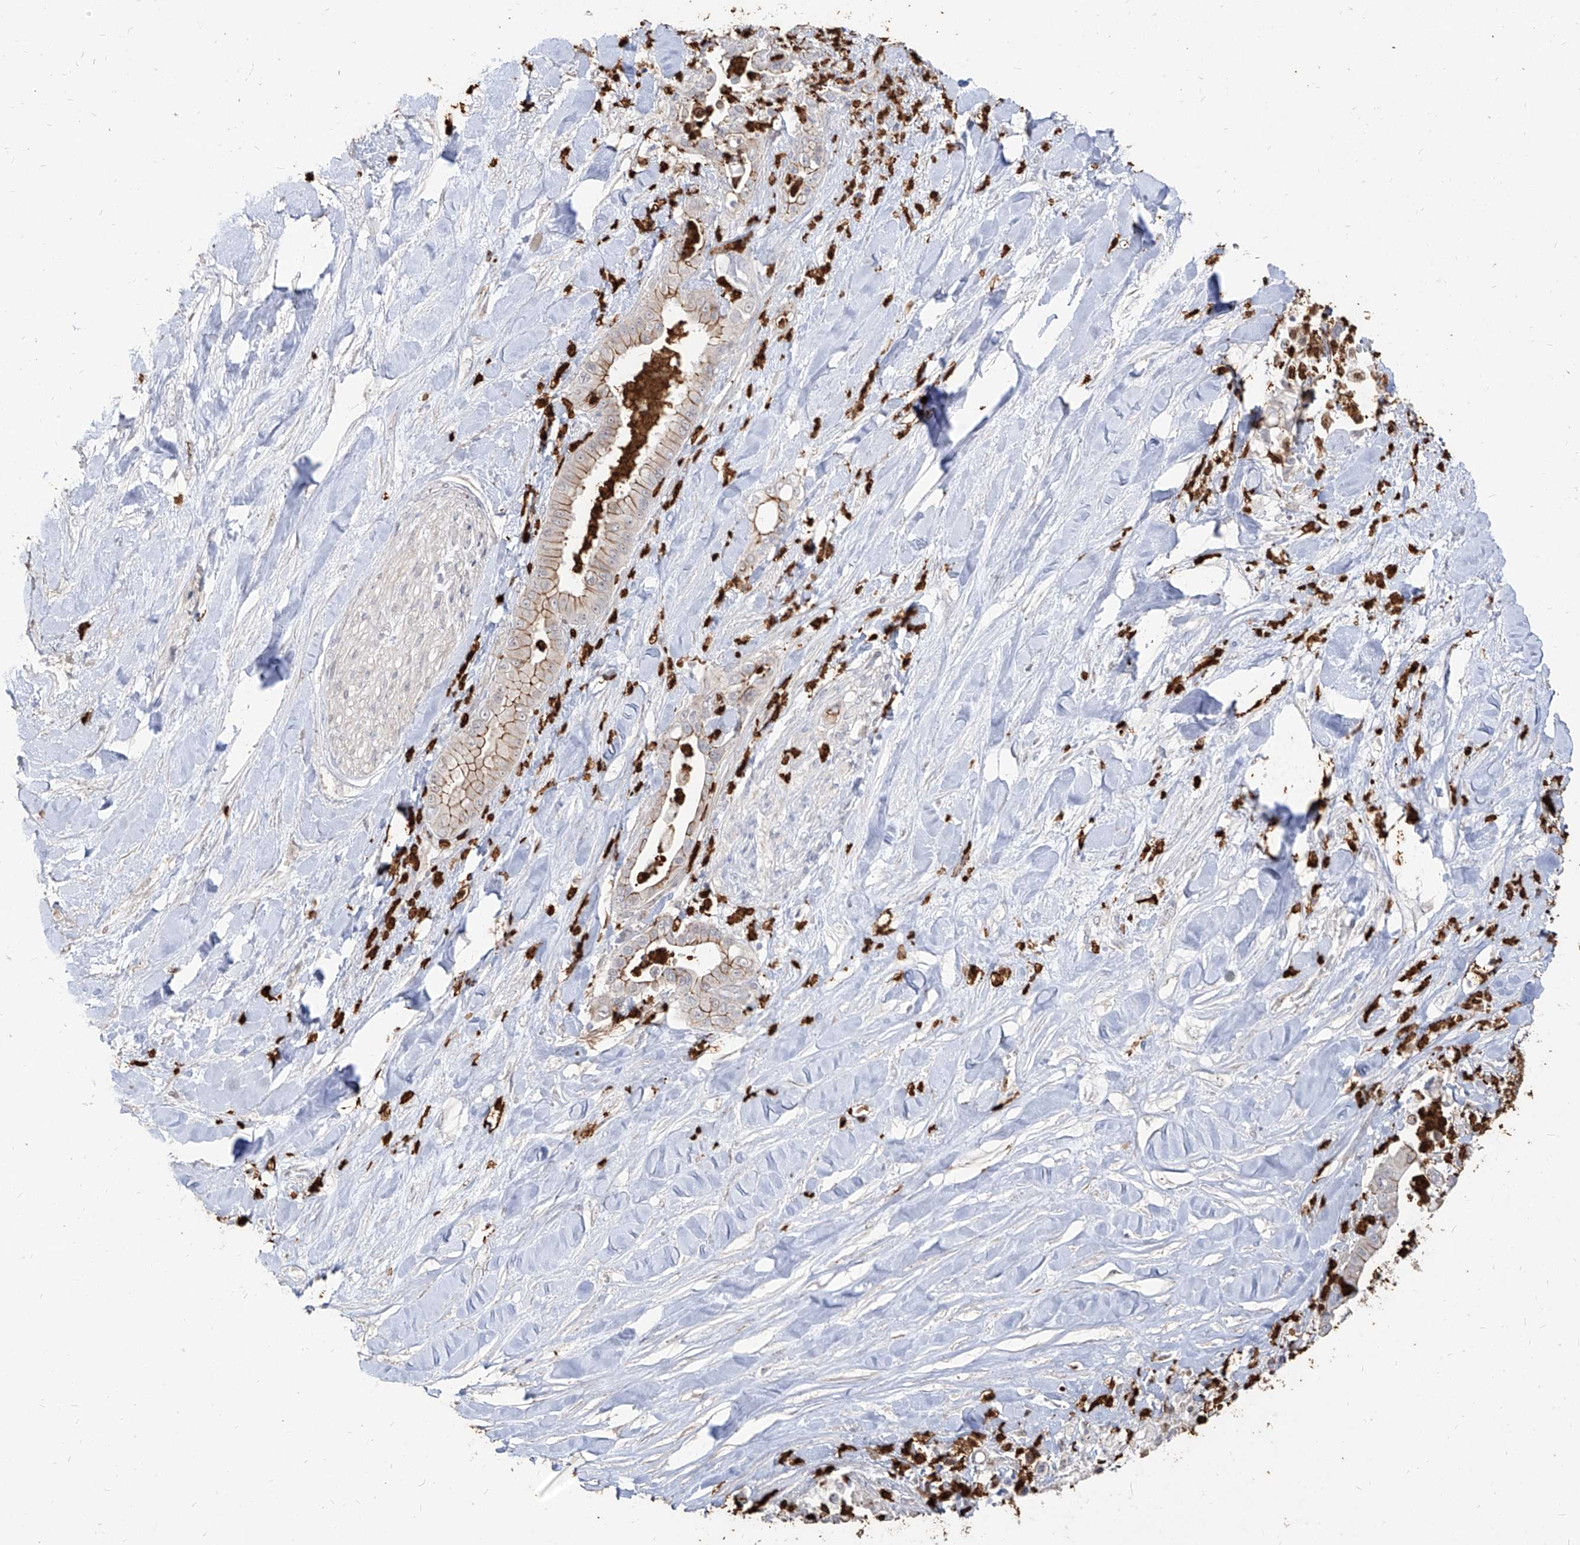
{"staining": {"intensity": "moderate", "quantity": ">75%", "location": "cytoplasmic/membranous"}, "tissue": "liver cancer", "cell_type": "Tumor cells", "image_type": "cancer", "snomed": [{"axis": "morphology", "description": "Cholangiocarcinoma"}, {"axis": "topography", "description": "Liver"}], "caption": "A high-resolution histopathology image shows immunohistochemistry staining of liver cancer (cholangiocarcinoma), which shows moderate cytoplasmic/membranous positivity in approximately >75% of tumor cells.", "gene": "ZNF227", "patient": {"sex": "female", "age": 54}}